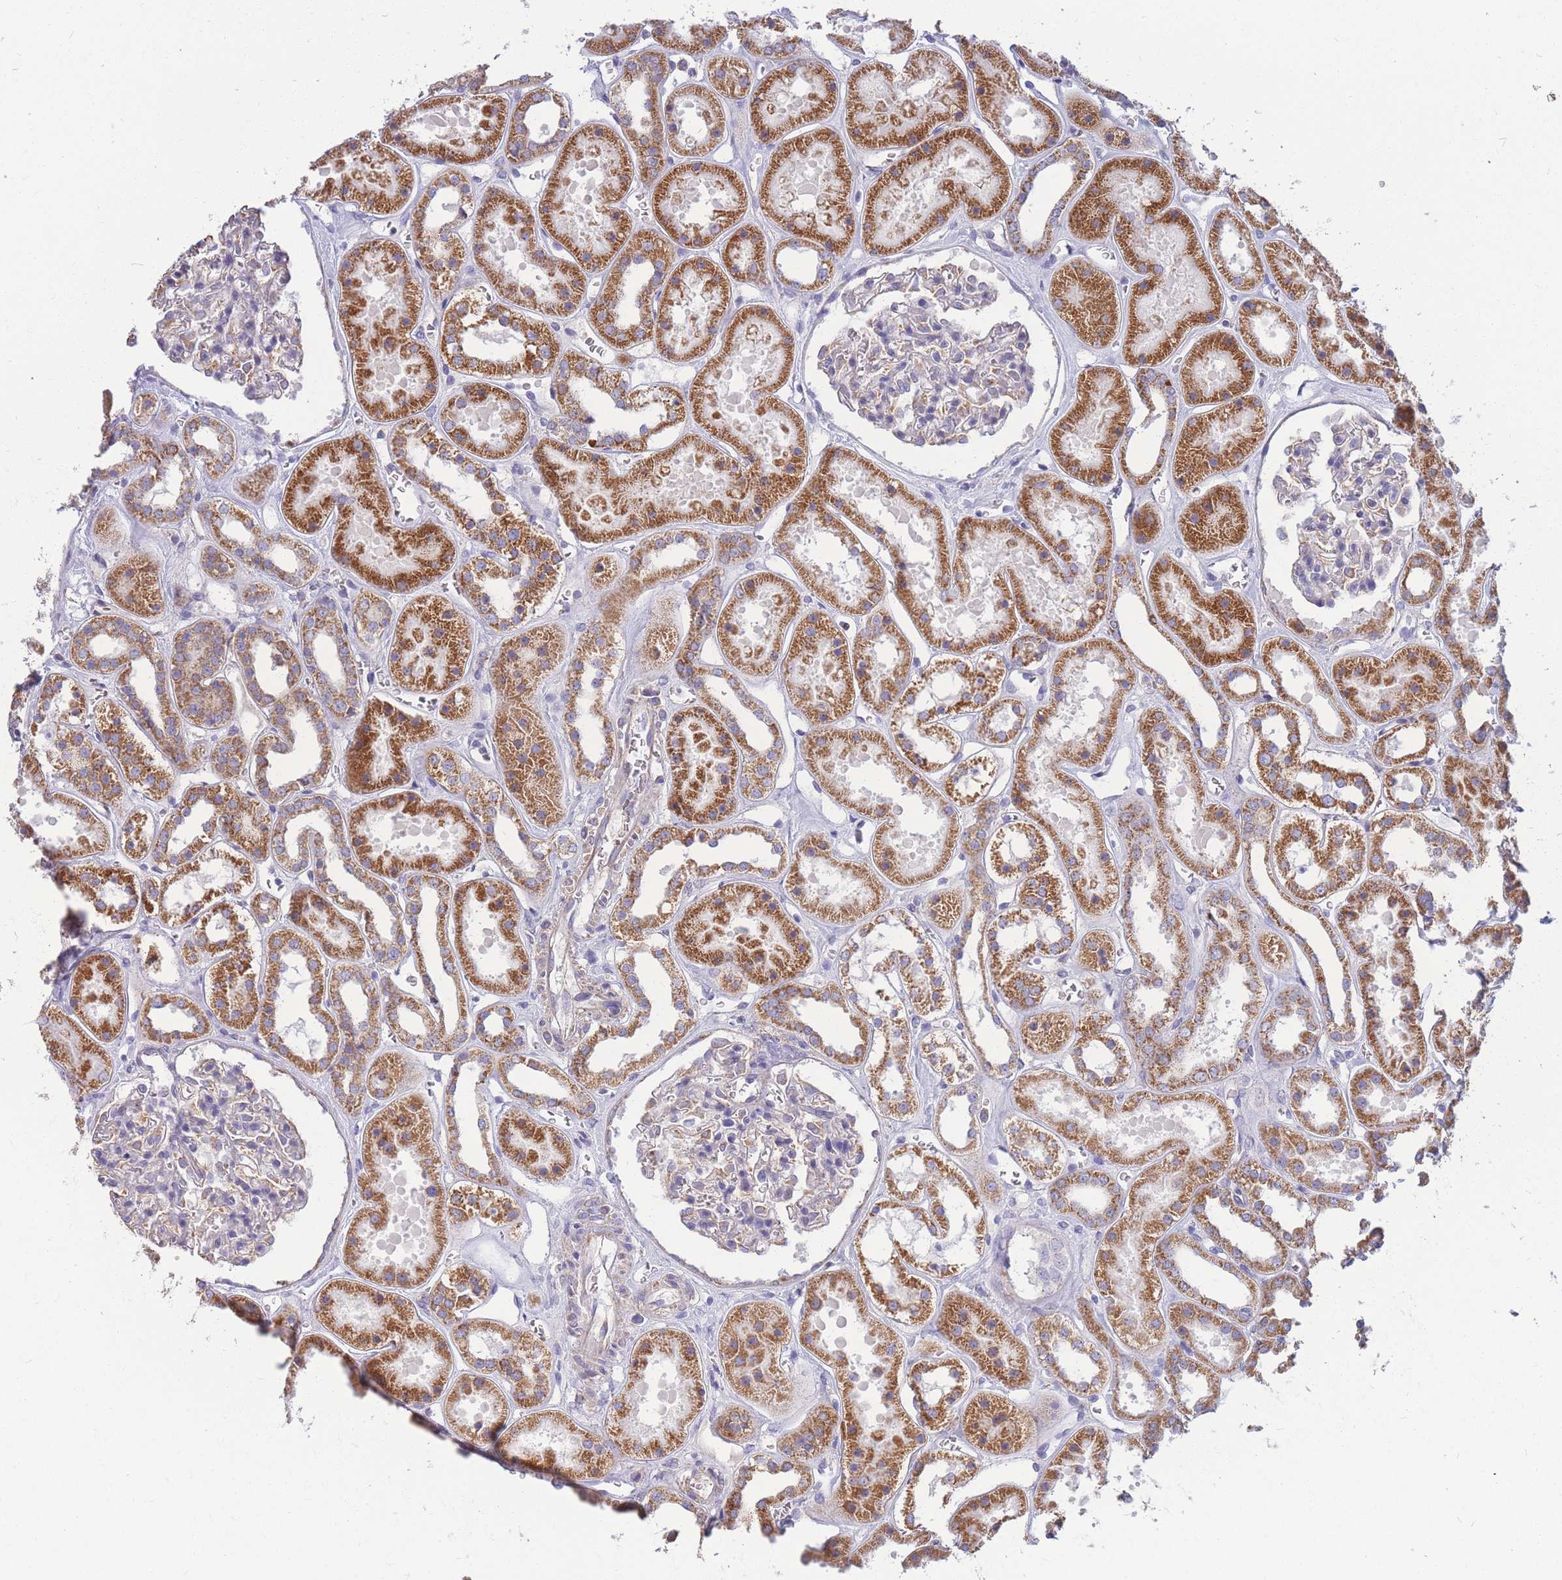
{"staining": {"intensity": "negative", "quantity": "none", "location": "none"}, "tissue": "kidney", "cell_type": "Cells in glomeruli", "image_type": "normal", "snomed": [{"axis": "morphology", "description": "Normal tissue, NOS"}, {"axis": "topography", "description": "Kidney"}], "caption": "IHC micrograph of benign kidney: kidney stained with DAB (3,3'-diaminobenzidine) demonstrates no significant protein positivity in cells in glomeruli.", "gene": "MRPS9", "patient": {"sex": "female", "age": 41}}